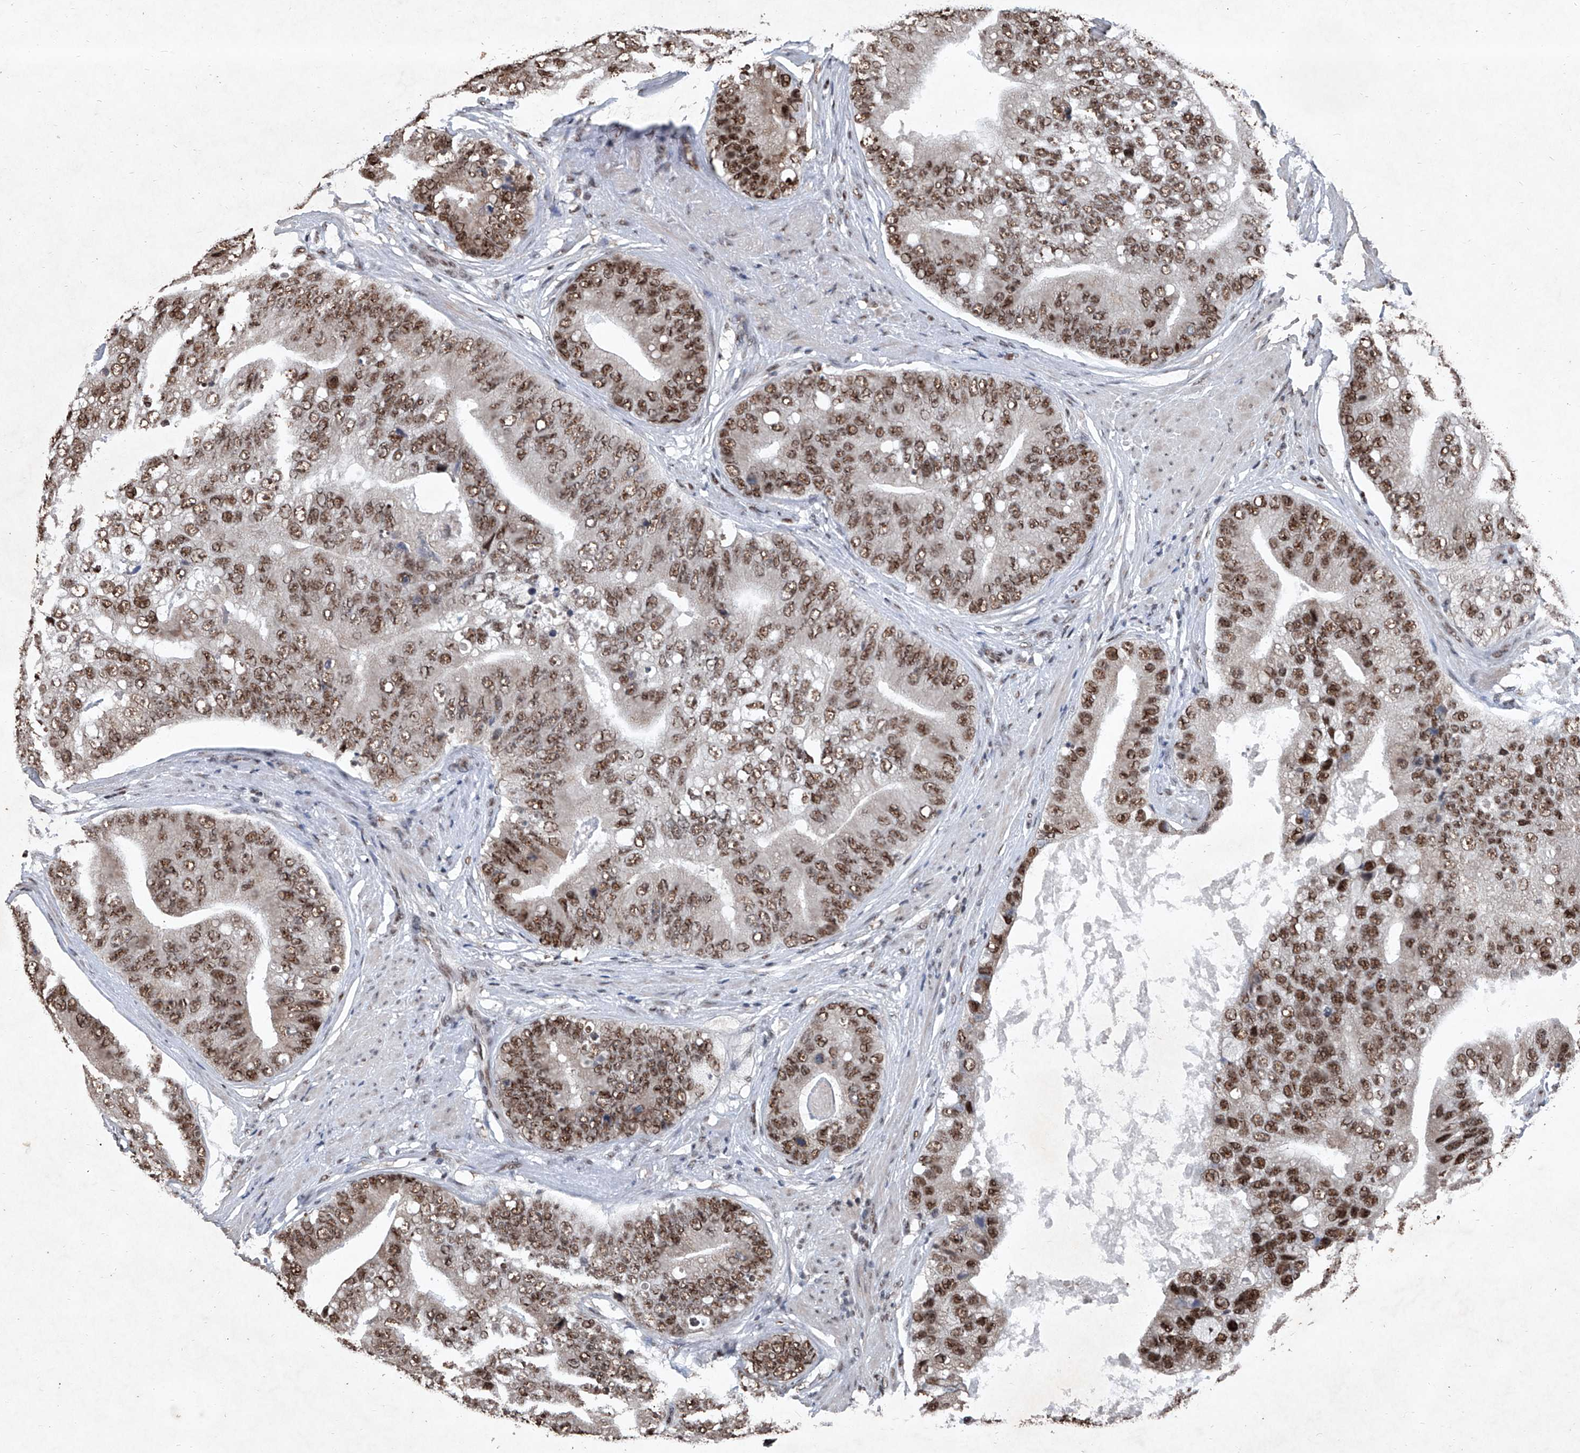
{"staining": {"intensity": "moderate", "quantity": ">75%", "location": "nuclear"}, "tissue": "prostate cancer", "cell_type": "Tumor cells", "image_type": "cancer", "snomed": [{"axis": "morphology", "description": "Adenocarcinoma, High grade"}, {"axis": "topography", "description": "Prostate"}], "caption": "Prostate high-grade adenocarcinoma tissue shows moderate nuclear staining in approximately >75% of tumor cells", "gene": "DDX39B", "patient": {"sex": "male", "age": 70}}